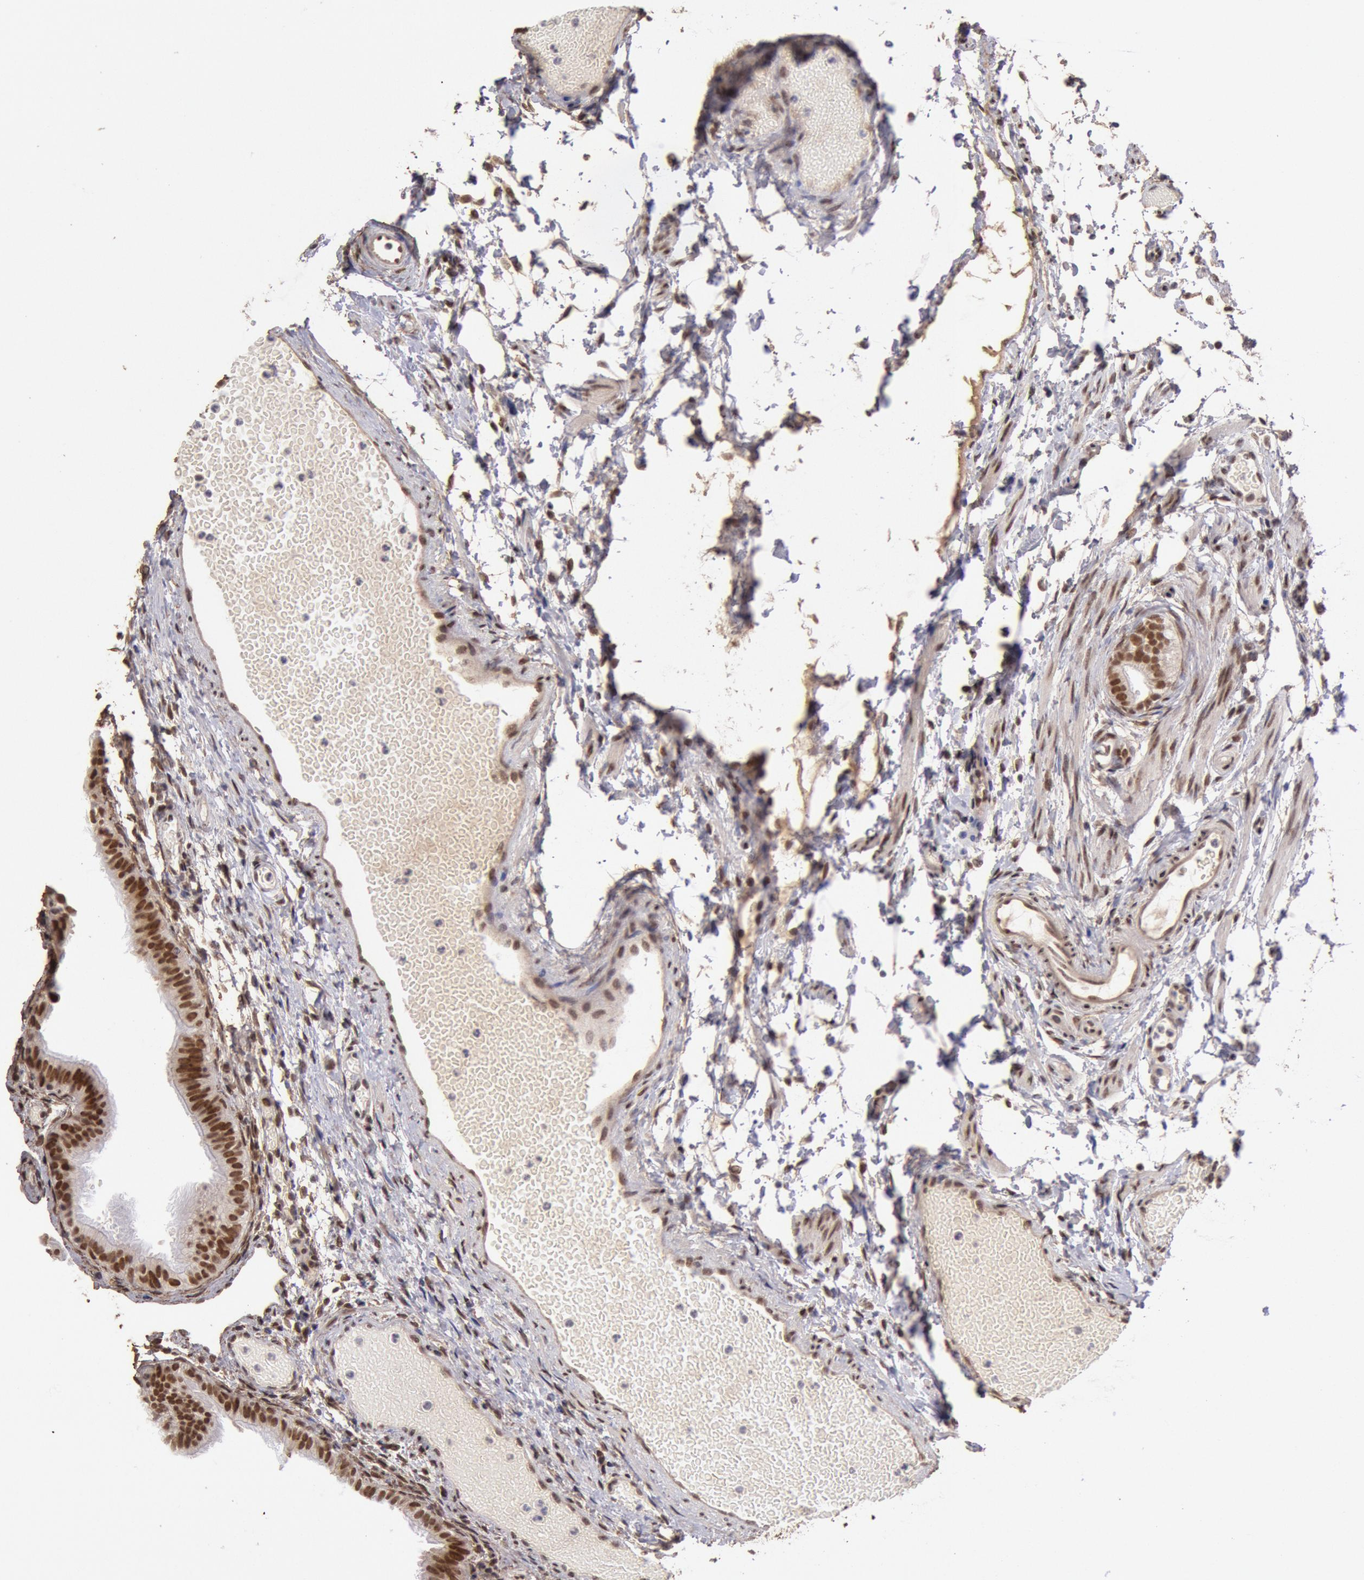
{"staining": {"intensity": "strong", "quantity": ">75%", "location": "nuclear"}, "tissue": "fallopian tube", "cell_type": "Glandular cells", "image_type": "normal", "snomed": [{"axis": "morphology", "description": "Normal tissue, NOS"}, {"axis": "morphology", "description": "Dermoid, NOS"}, {"axis": "topography", "description": "Fallopian tube"}], "caption": "IHC image of benign fallopian tube: fallopian tube stained using IHC exhibits high levels of strong protein expression localized specifically in the nuclear of glandular cells, appearing as a nuclear brown color.", "gene": "CDKN2B", "patient": {"sex": "female", "age": 33}}